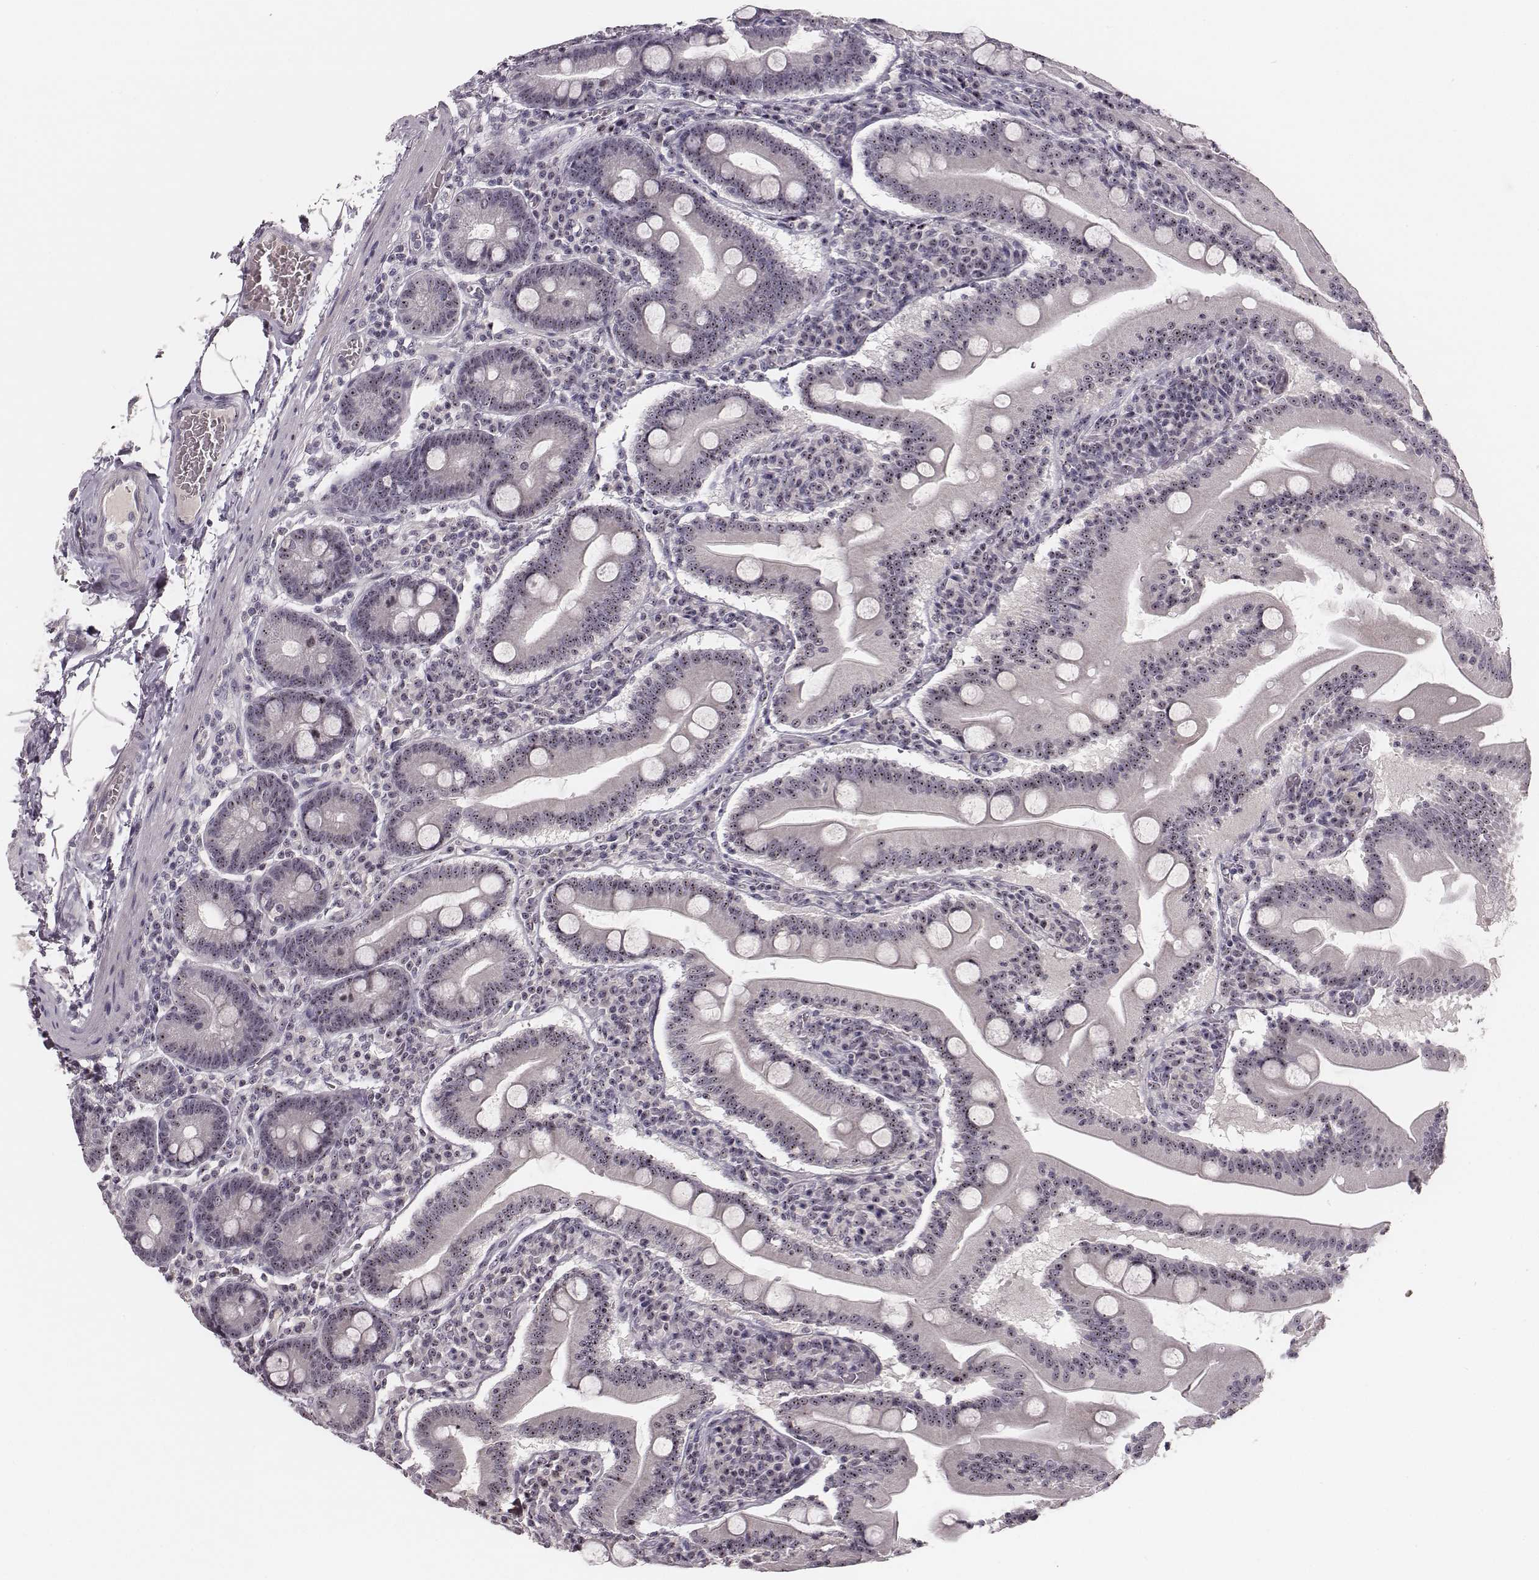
{"staining": {"intensity": "weak", "quantity": ">75%", "location": "nuclear"}, "tissue": "small intestine", "cell_type": "Glandular cells", "image_type": "normal", "snomed": [{"axis": "morphology", "description": "Normal tissue, NOS"}, {"axis": "topography", "description": "Small intestine"}], "caption": "Benign small intestine was stained to show a protein in brown. There is low levels of weak nuclear expression in about >75% of glandular cells. (brown staining indicates protein expression, while blue staining denotes nuclei).", "gene": "NOP56", "patient": {"sex": "male", "age": 37}}